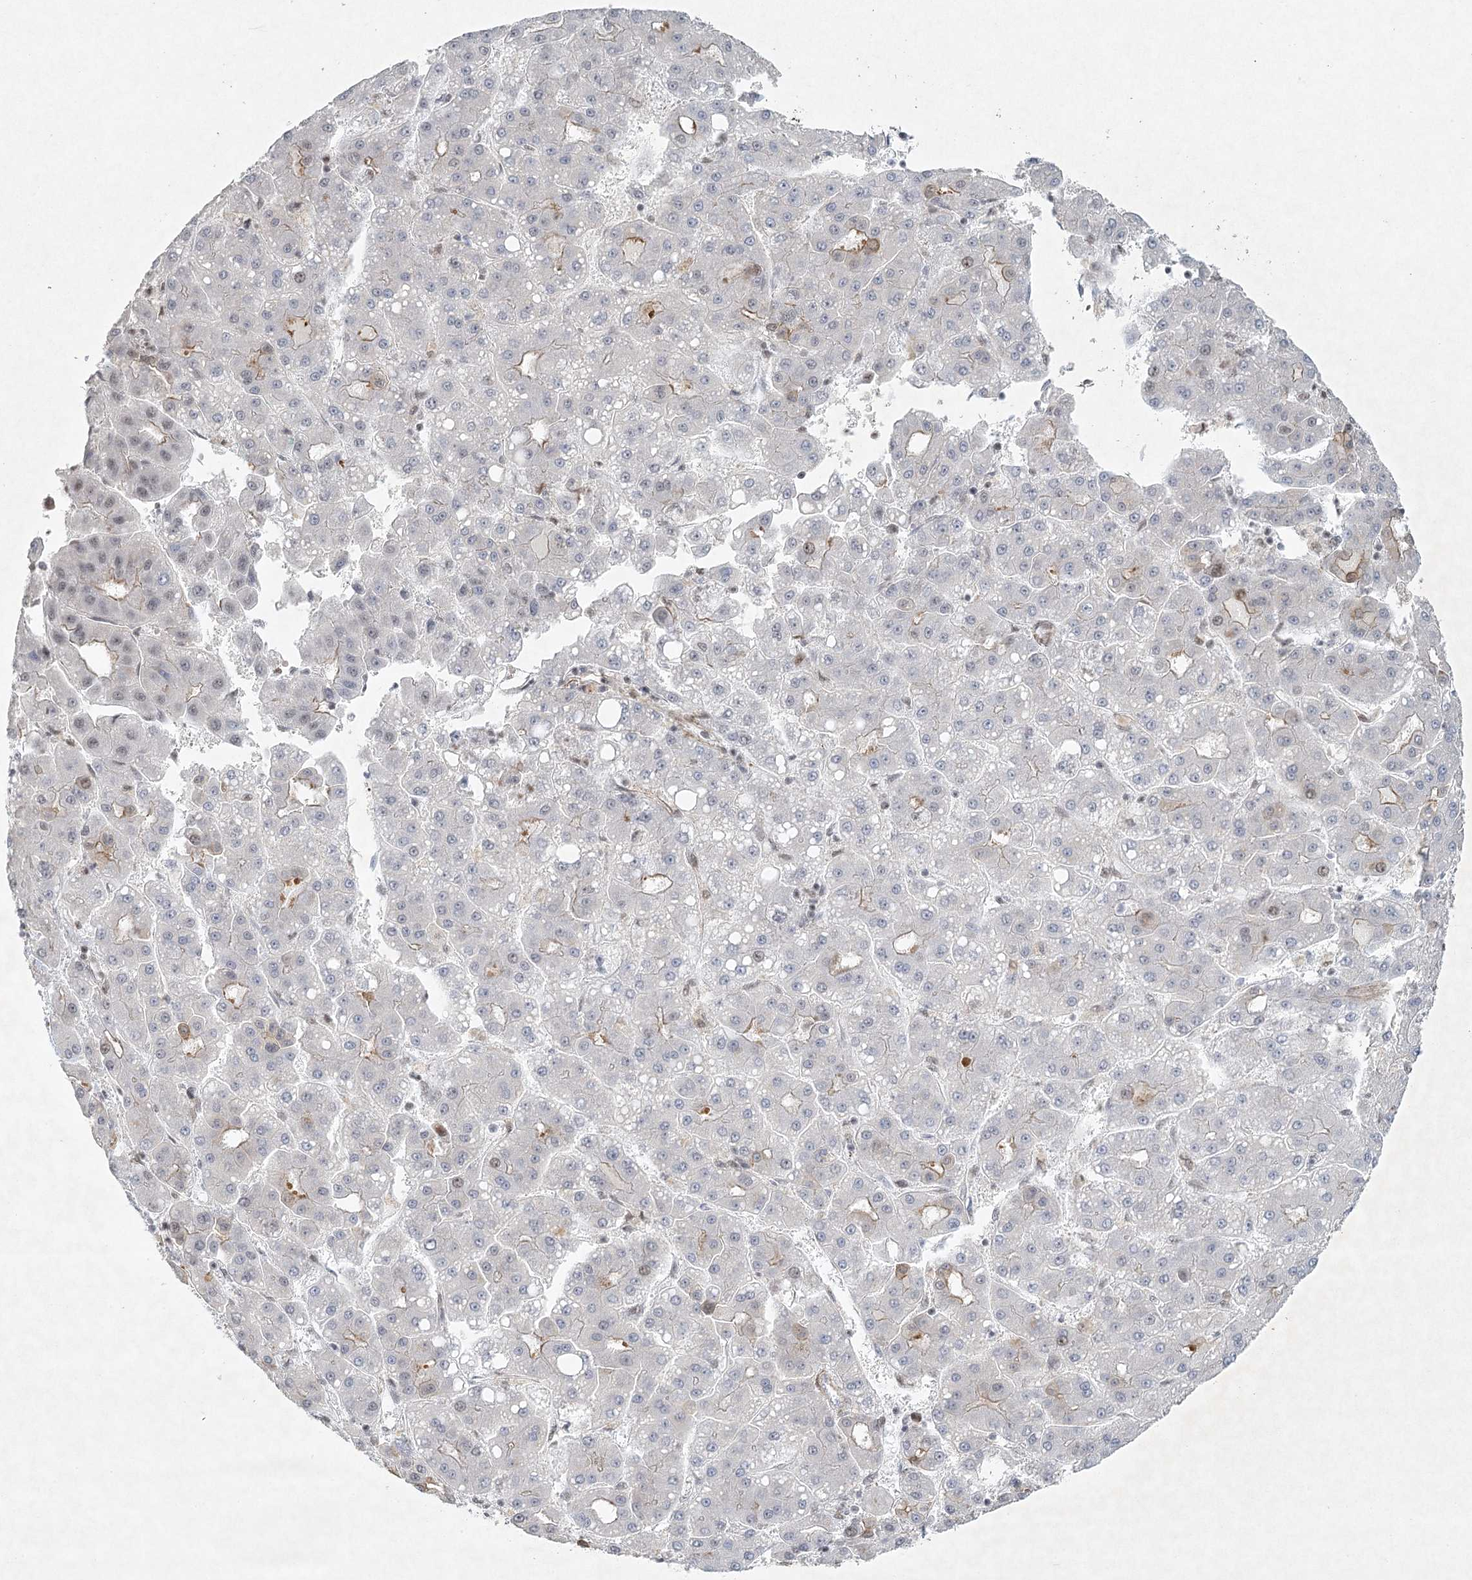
{"staining": {"intensity": "weak", "quantity": "<25%", "location": "cytoplasmic/membranous"}, "tissue": "liver cancer", "cell_type": "Tumor cells", "image_type": "cancer", "snomed": [{"axis": "morphology", "description": "Carcinoma, Hepatocellular, NOS"}, {"axis": "topography", "description": "Liver"}], "caption": "There is no significant staining in tumor cells of liver cancer (hepatocellular carcinoma).", "gene": "U2SURP", "patient": {"sex": "male", "age": 65}}